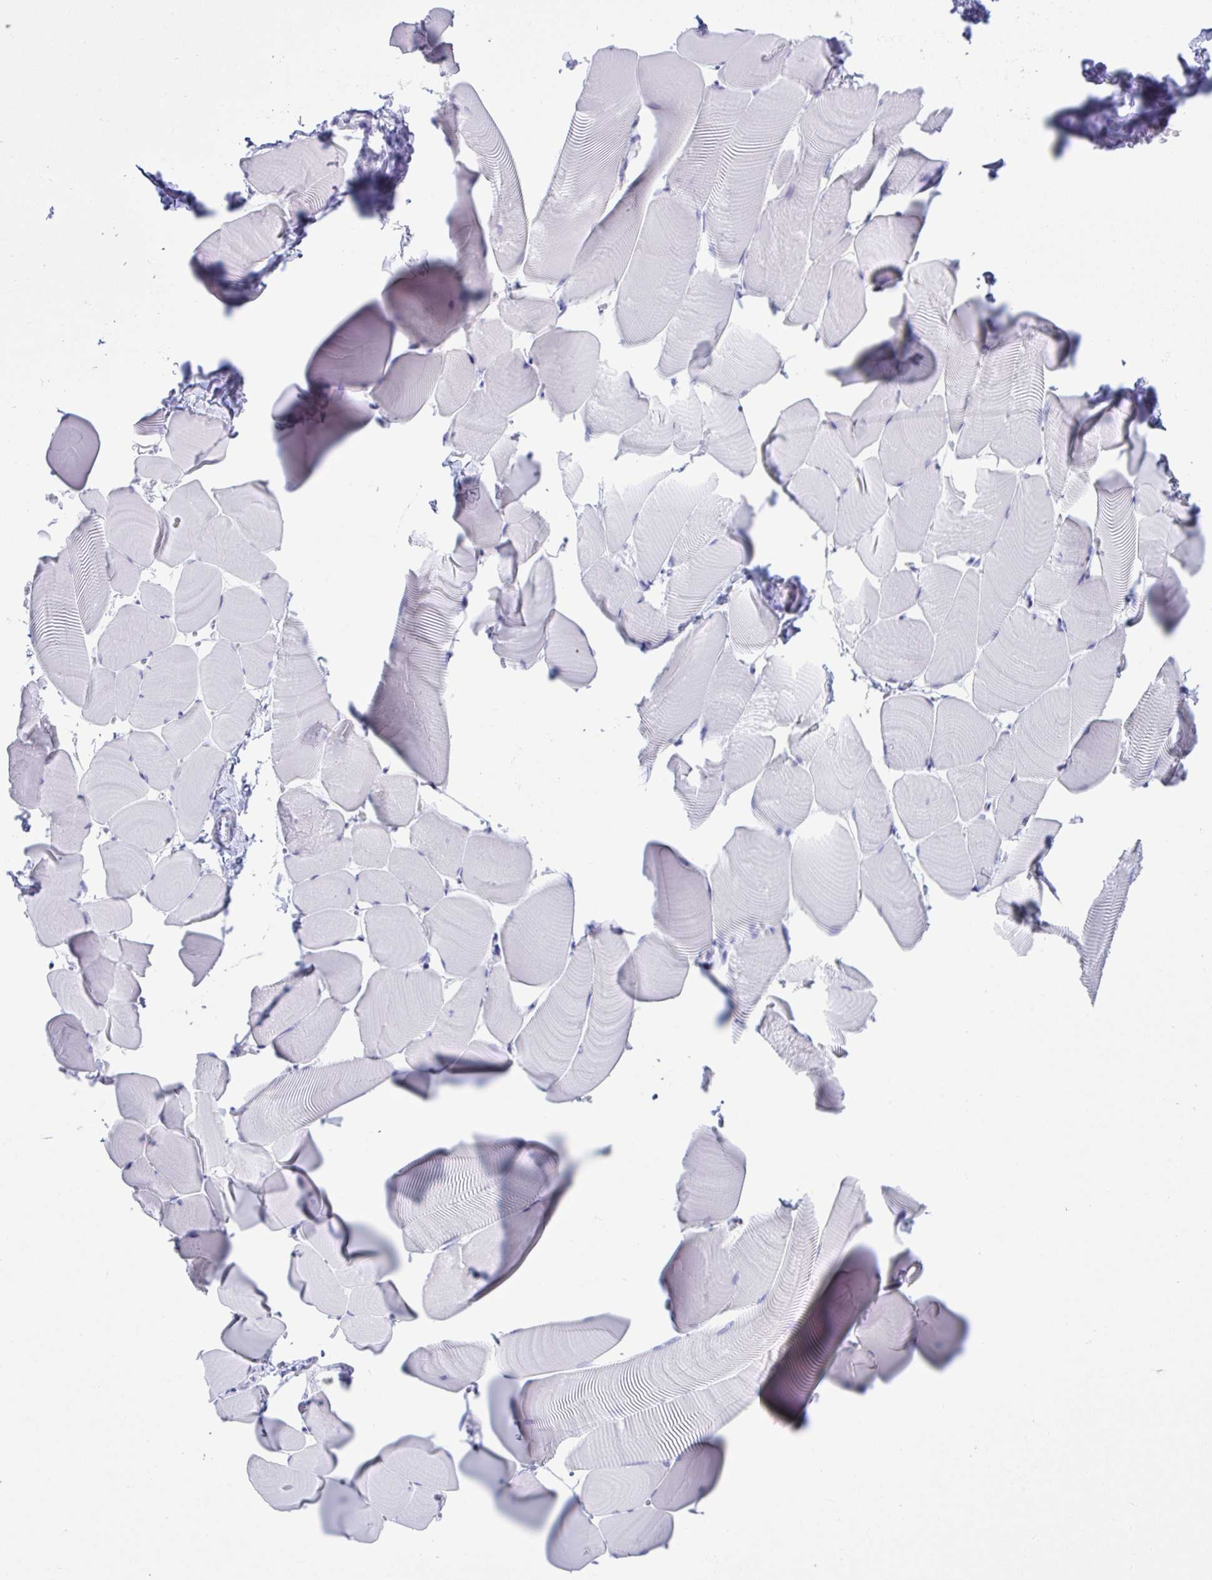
{"staining": {"intensity": "negative", "quantity": "none", "location": "none"}, "tissue": "skeletal muscle", "cell_type": "Myocytes", "image_type": "normal", "snomed": [{"axis": "morphology", "description": "Normal tissue, NOS"}, {"axis": "topography", "description": "Skeletal muscle"}], "caption": "A histopathology image of skeletal muscle stained for a protein reveals no brown staining in myocytes. Brightfield microscopy of immunohistochemistry stained with DAB (3,3'-diaminobenzidine) (brown) and hematoxylin (blue), captured at high magnification.", "gene": "PSCA", "patient": {"sex": "male", "age": 25}}